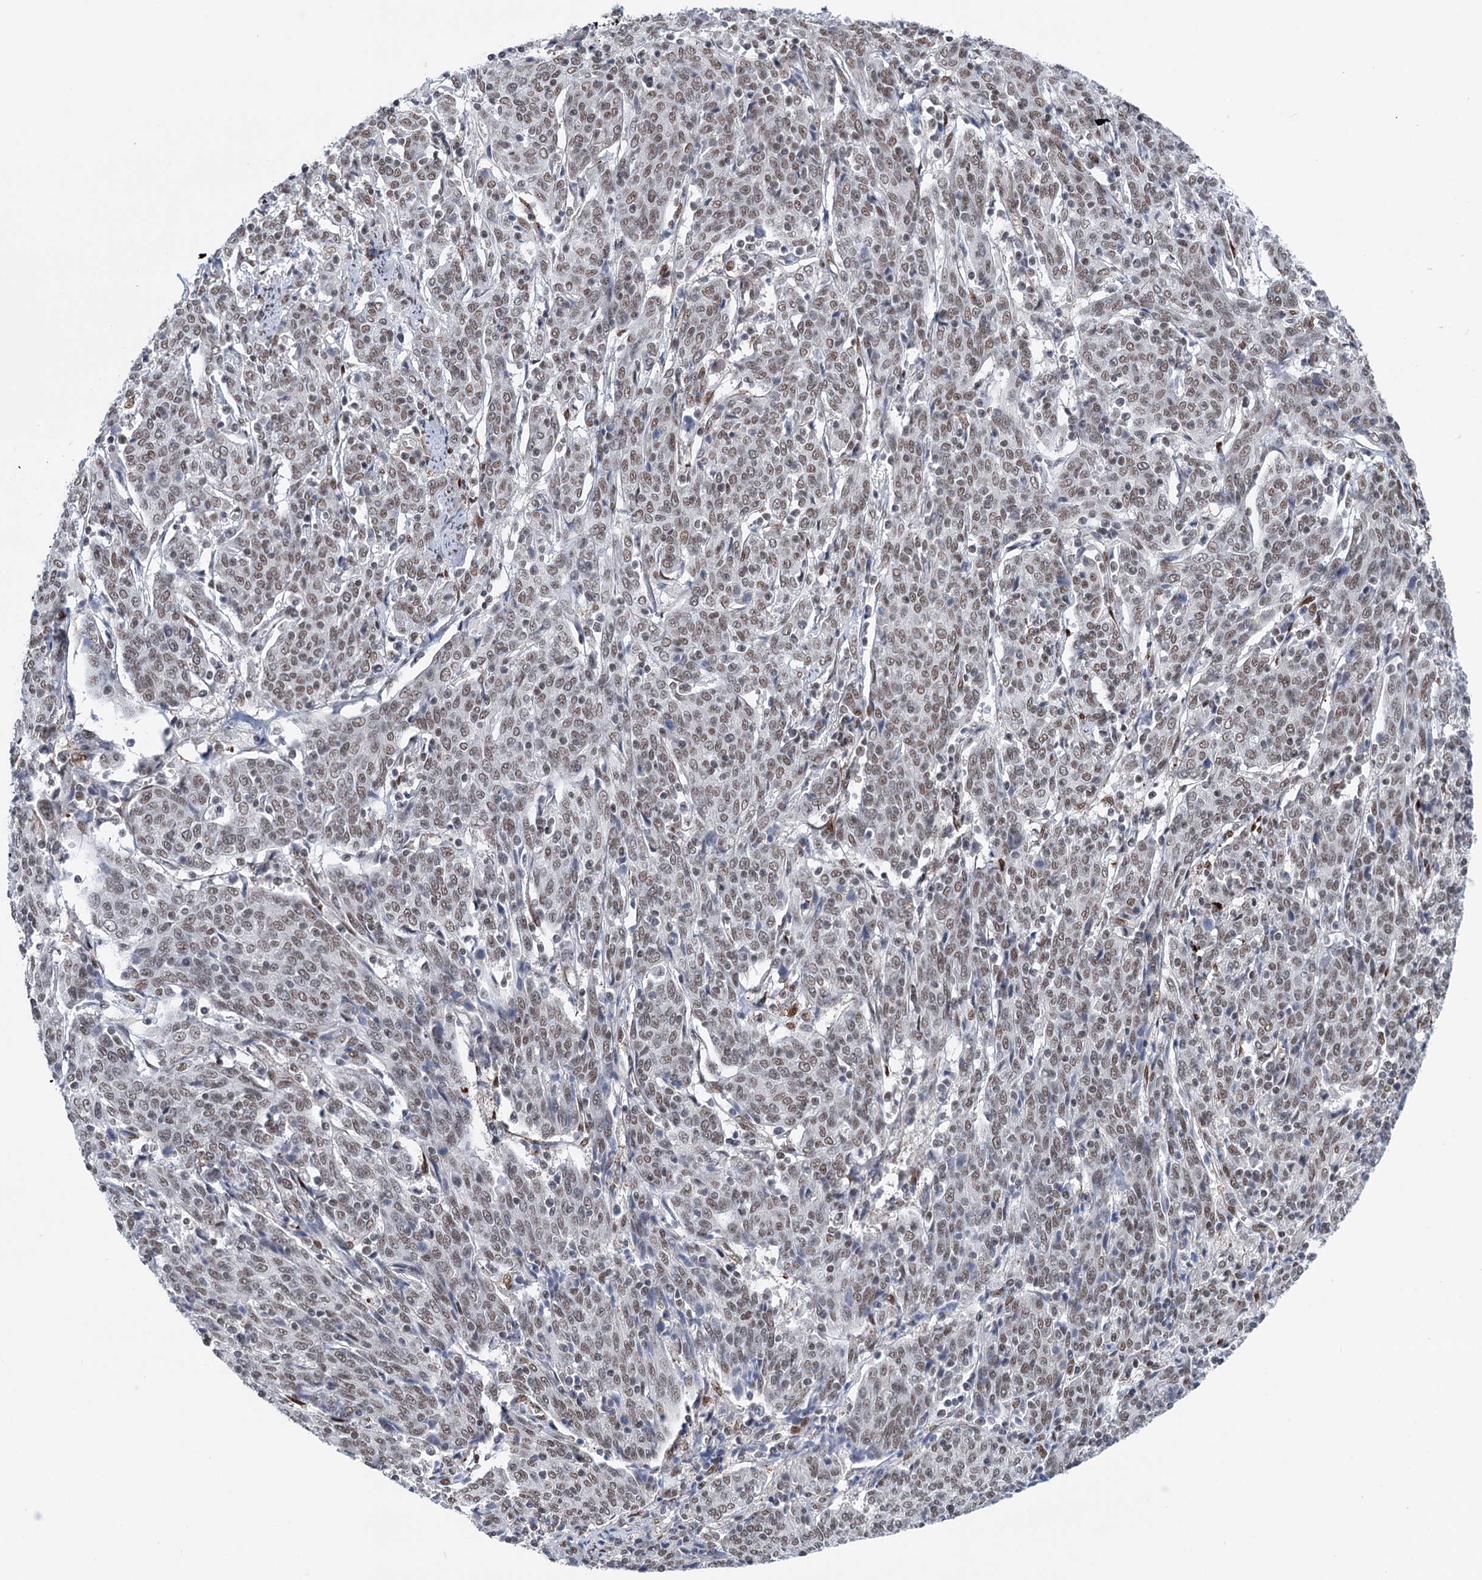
{"staining": {"intensity": "moderate", "quantity": ">75%", "location": "nuclear"}, "tissue": "cervical cancer", "cell_type": "Tumor cells", "image_type": "cancer", "snomed": [{"axis": "morphology", "description": "Squamous cell carcinoma, NOS"}, {"axis": "topography", "description": "Cervix"}], "caption": "Immunohistochemical staining of cervical squamous cell carcinoma reveals moderate nuclear protein expression in about >75% of tumor cells. The staining was performed using DAB, with brown indicating positive protein expression. Nuclei are stained blue with hematoxylin.", "gene": "FAM53A", "patient": {"sex": "female", "age": 67}}